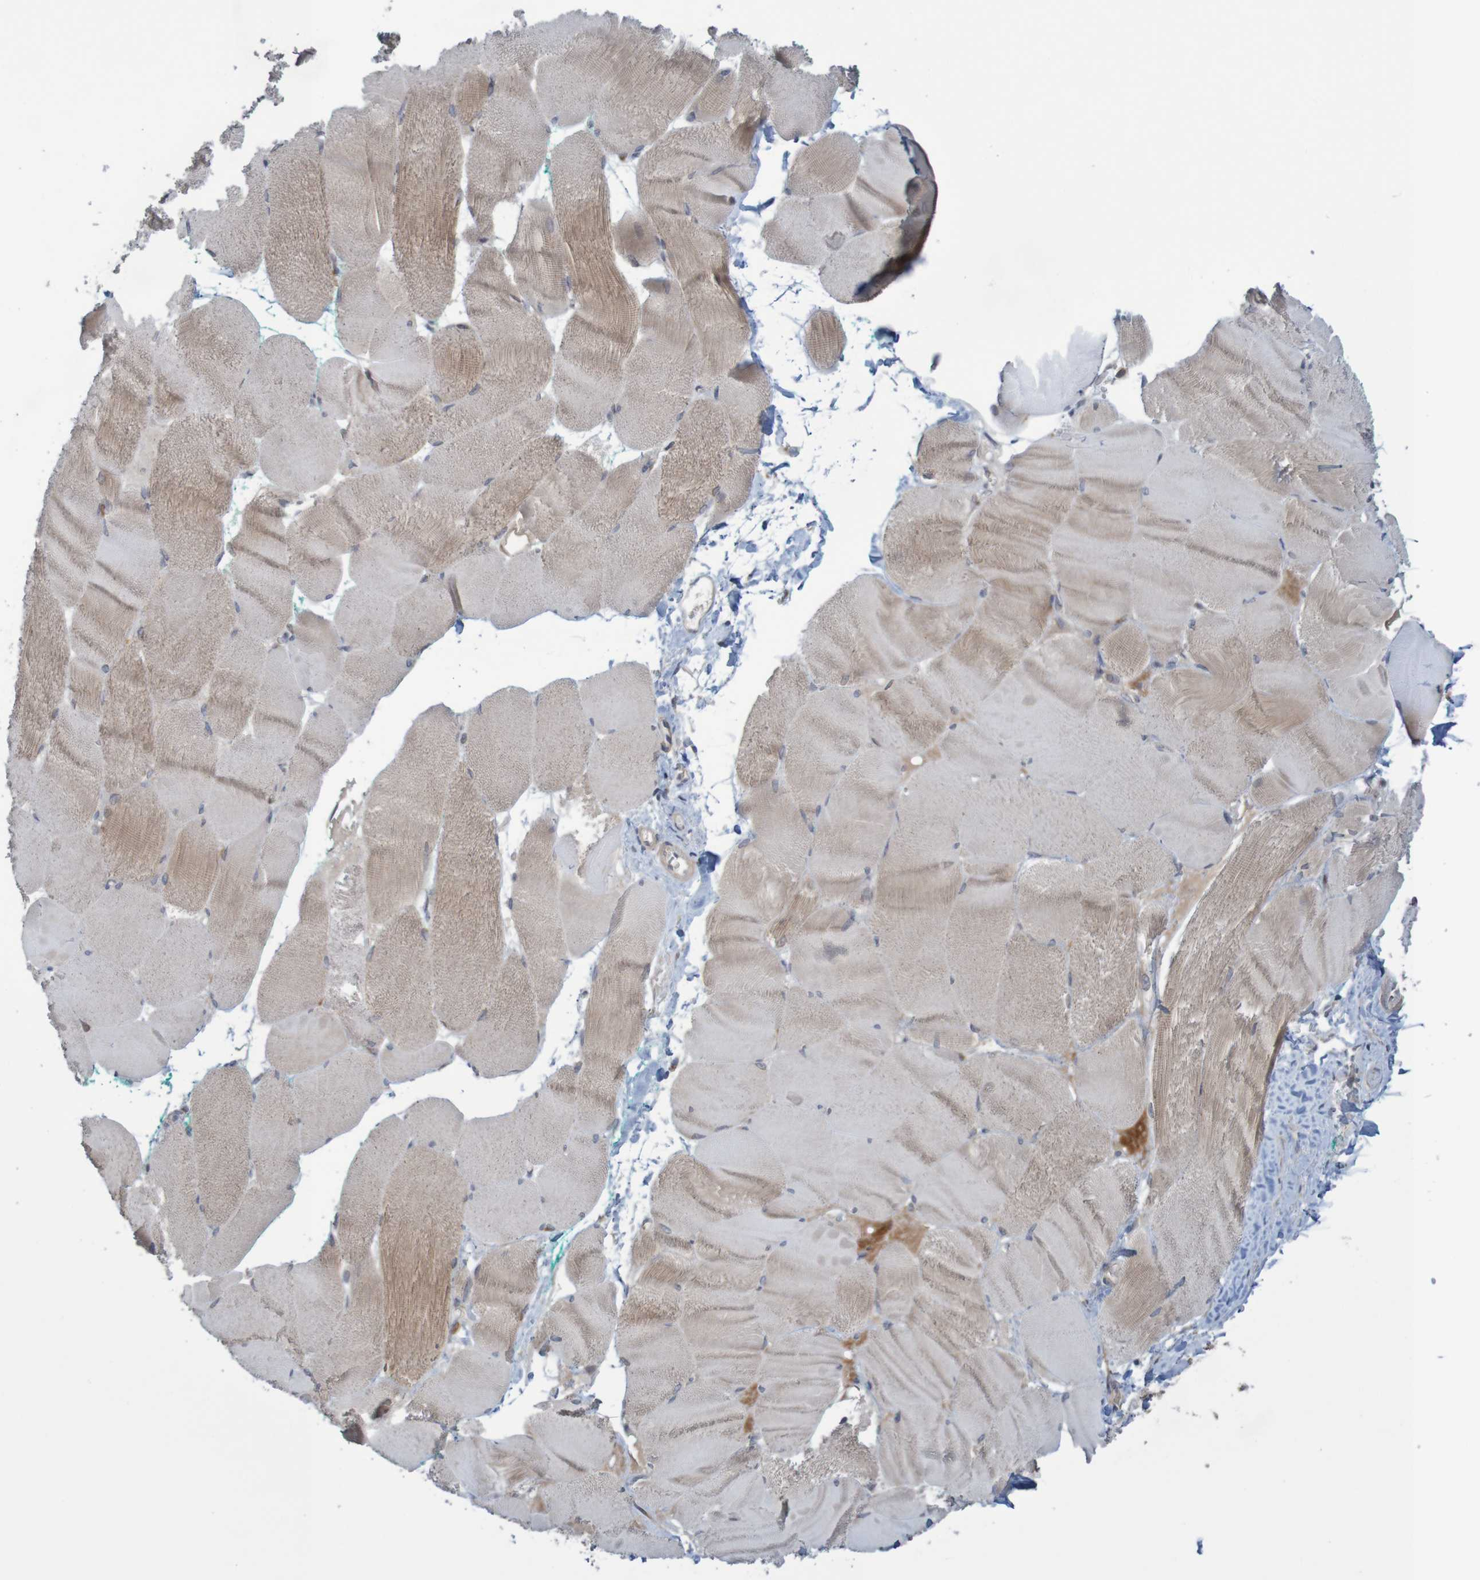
{"staining": {"intensity": "moderate", "quantity": "25%-75%", "location": "cytoplasmic/membranous"}, "tissue": "skeletal muscle", "cell_type": "Myocytes", "image_type": "normal", "snomed": [{"axis": "morphology", "description": "Normal tissue, NOS"}, {"axis": "morphology", "description": "Squamous cell carcinoma, NOS"}, {"axis": "topography", "description": "Skeletal muscle"}], "caption": "A micrograph showing moderate cytoplasmic/membranous expression in about 25%-75% of myocytes in benign skeletal muscle, as visualized by brown immunohistochemical staining.", "gene": "ANKK1", "patient": {"sex": "male", "age": 51}}